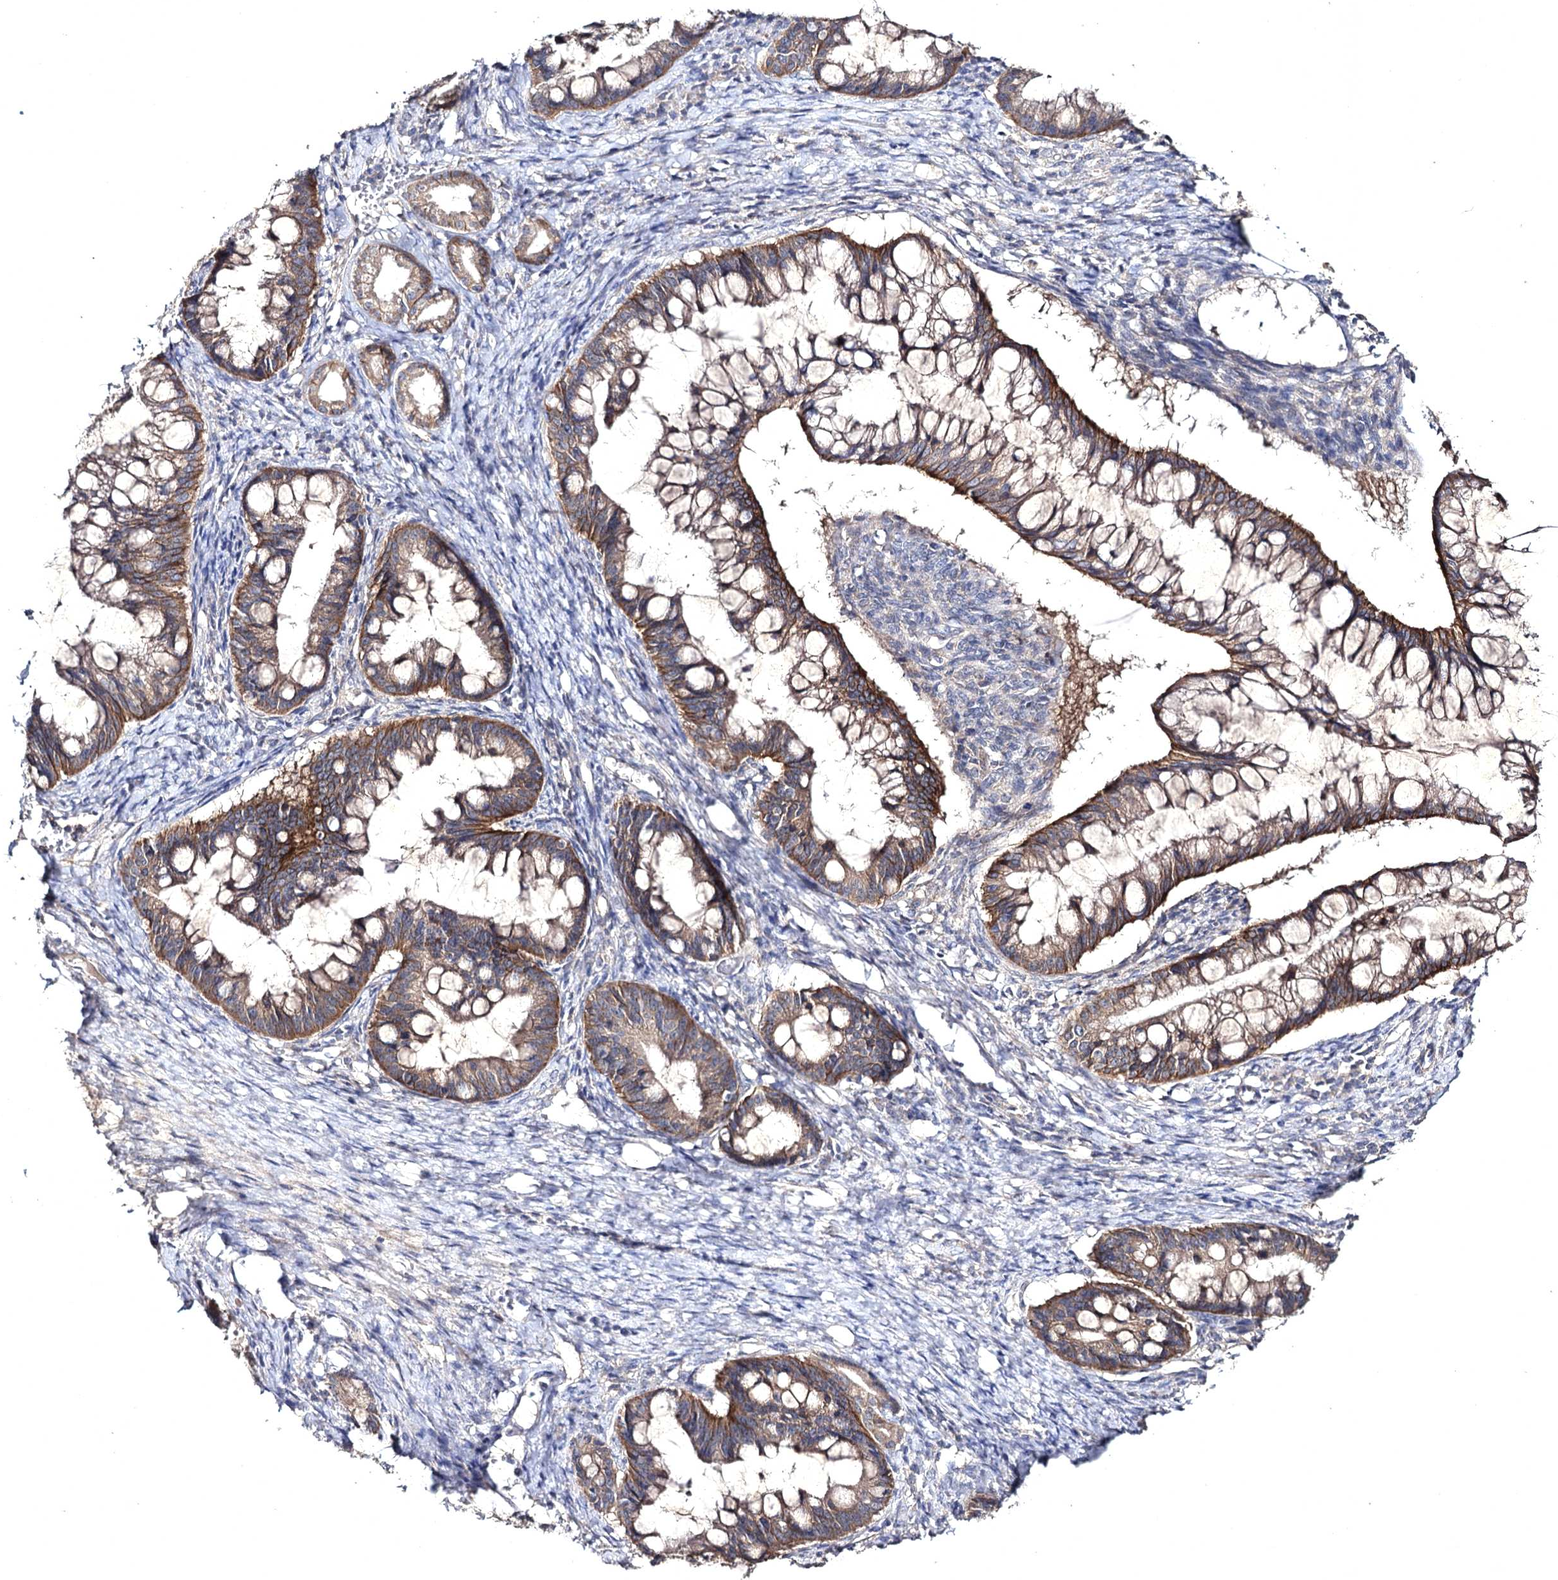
{"staining": {"intensity": "moderate", "quantity": ">75%", "location": "cytoplasmic/membranous"}, "tissue": "ovarian cancer", "cell_type": "Tumor cells", "image_type": "cancer", "snomed": [{"axis": "morphology", "description": "Cystadenocarcinoma, mucinous, NOS"}, {"axis": "topography", "description": "Ovary"}], "caption": "Protein expression analysis of human ovarian cancer reveals moderate cytoplasmic/membranous staining in approximately >75% of tumor cells.", "gene": "SEMA4G", "patient": {"sex": "female", "age": 73}}